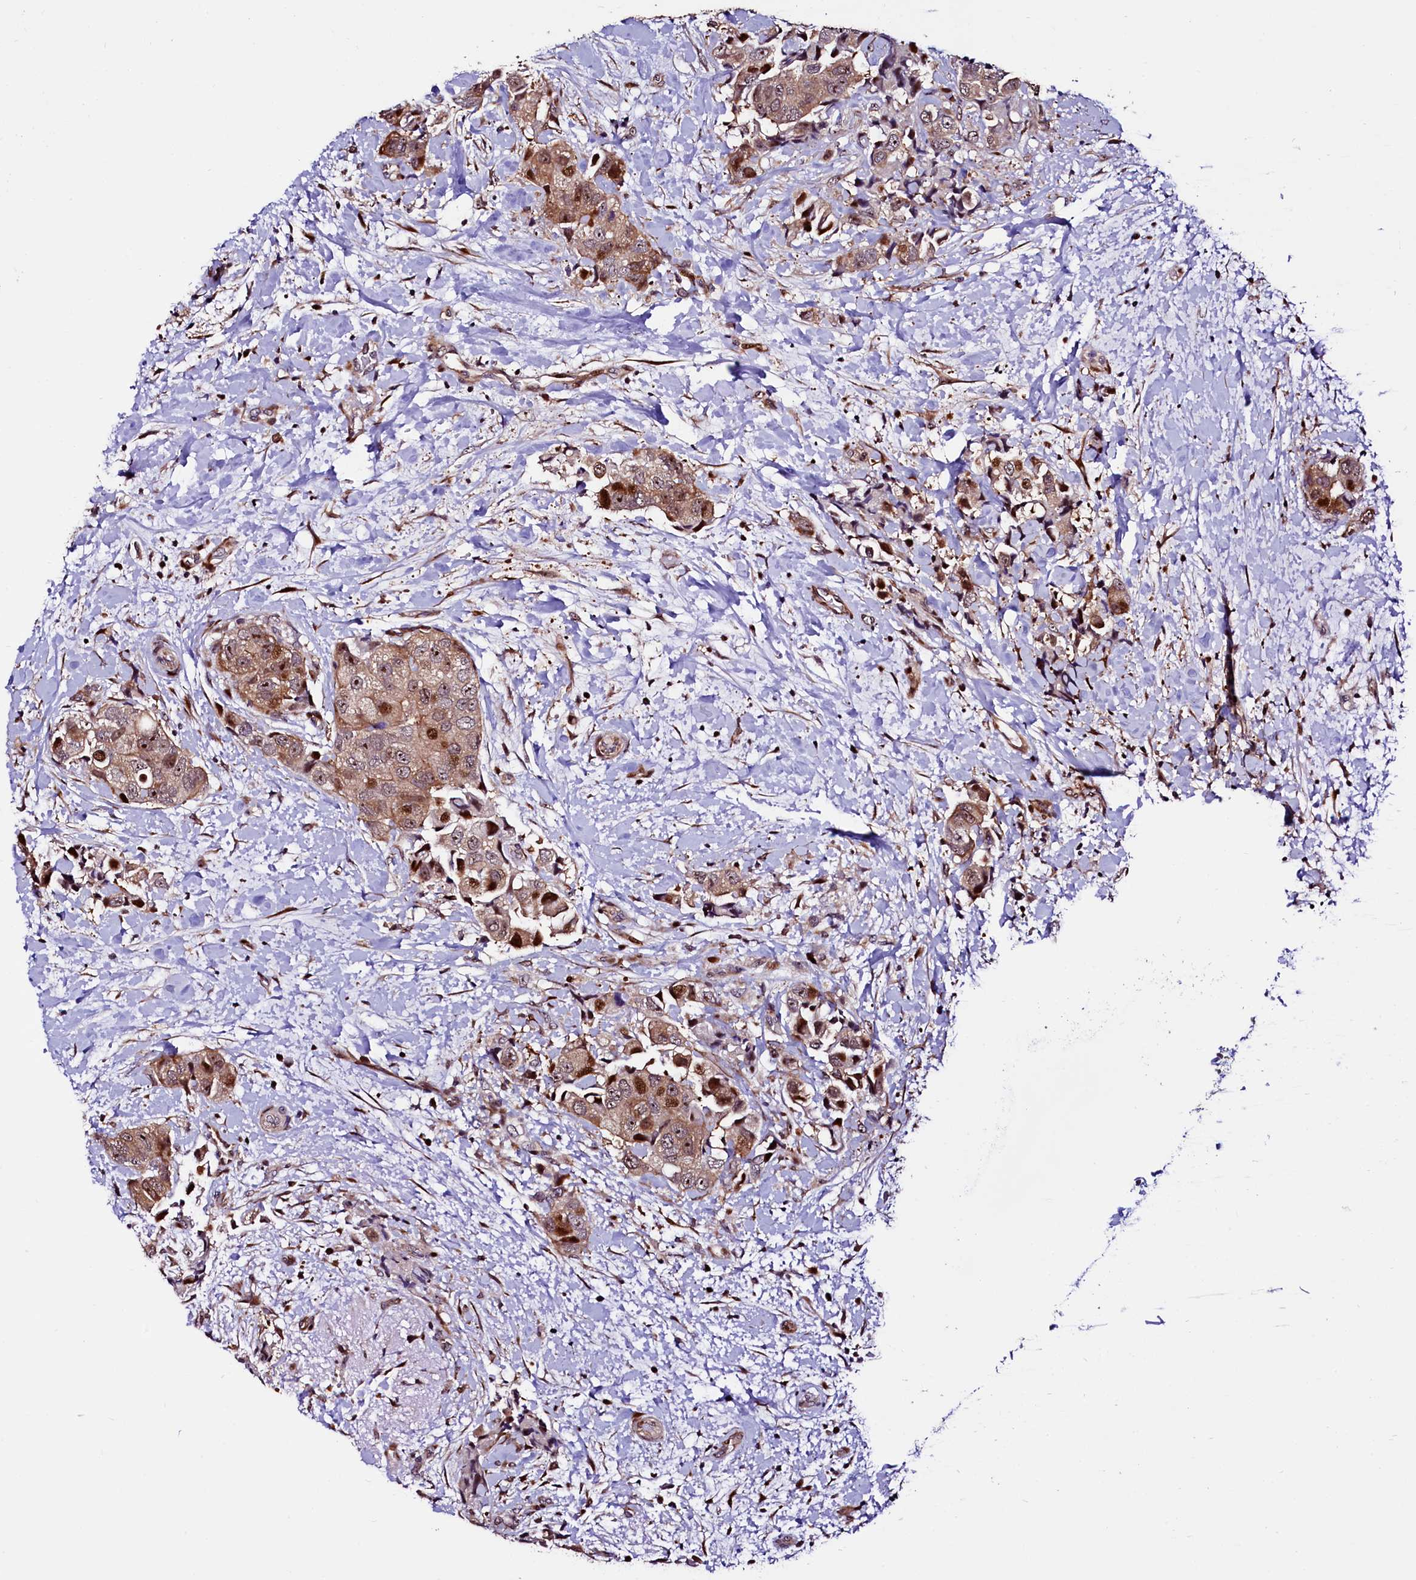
{"staining": {"intensity": "moderate", "quantity": ">75%", "location": "cytoplasmic/membranous,nuclear"}, "tissue": "breast cancer", "cell_type": "Tumor cells", "image_type": "cancer", "snomed": [{"axis": "morphology", "description": "Normal tissue, NOS"}, {"axis": "morphology", "description": "Duct carcinoma"}, {"axis": "topography", "description": "Breast"}], "caption": "Human breast cancer (intraductal carcinoma) stained with a brown dye demonstrates moderate cytoplasmic/membranous and nuclear positive positivity in about >75% of tumor cells.", "gene": "TRMT112", "patient": {"sex": "female", "age": 62}}